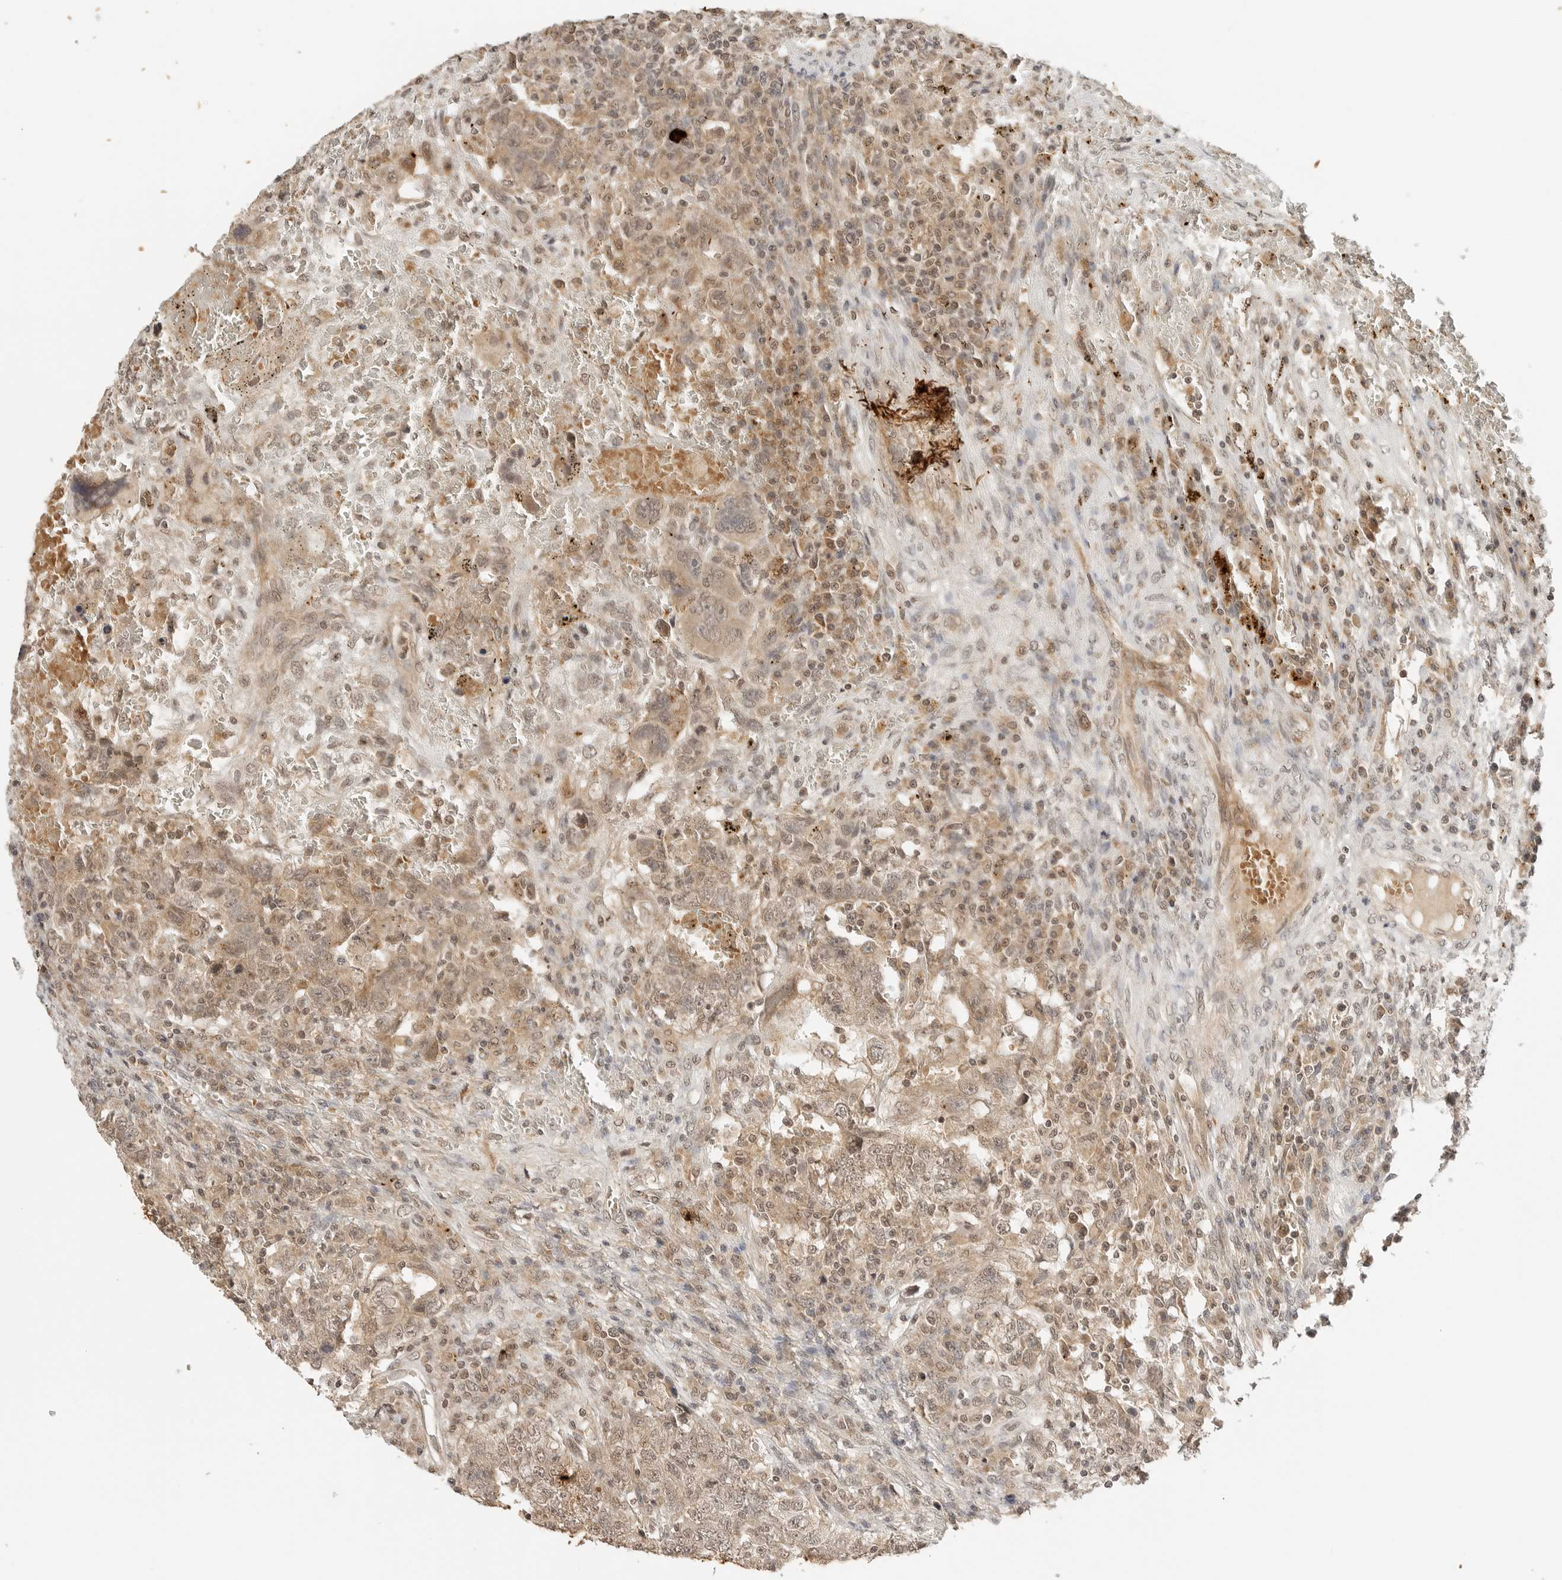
{"staining": {"intensity": "weak", "quantity": ">75%", "location": "cytoplasmic/membranous,nuclear"}, "tissue": "testis cancer", "cell_type": "Tumor cells", "image_type": "cancer", "snomed": [{"axis": "morphology", "description": "Carcinoma, Embryonal, NOS"}, {"axis": "topography", "description": "Testis"}], "caption": "Testis embryonal carcinoma stained with DAB (3,3'-diaminobenzidine) immunohistochemistry shows low levels of weak cytoplasmic/membranous and nuclear staining in approximately >75% of tumor cells. Nuclei are stained in blue.", "gene": "GPR34", "patient": {"sex": "male", "age": 26}}